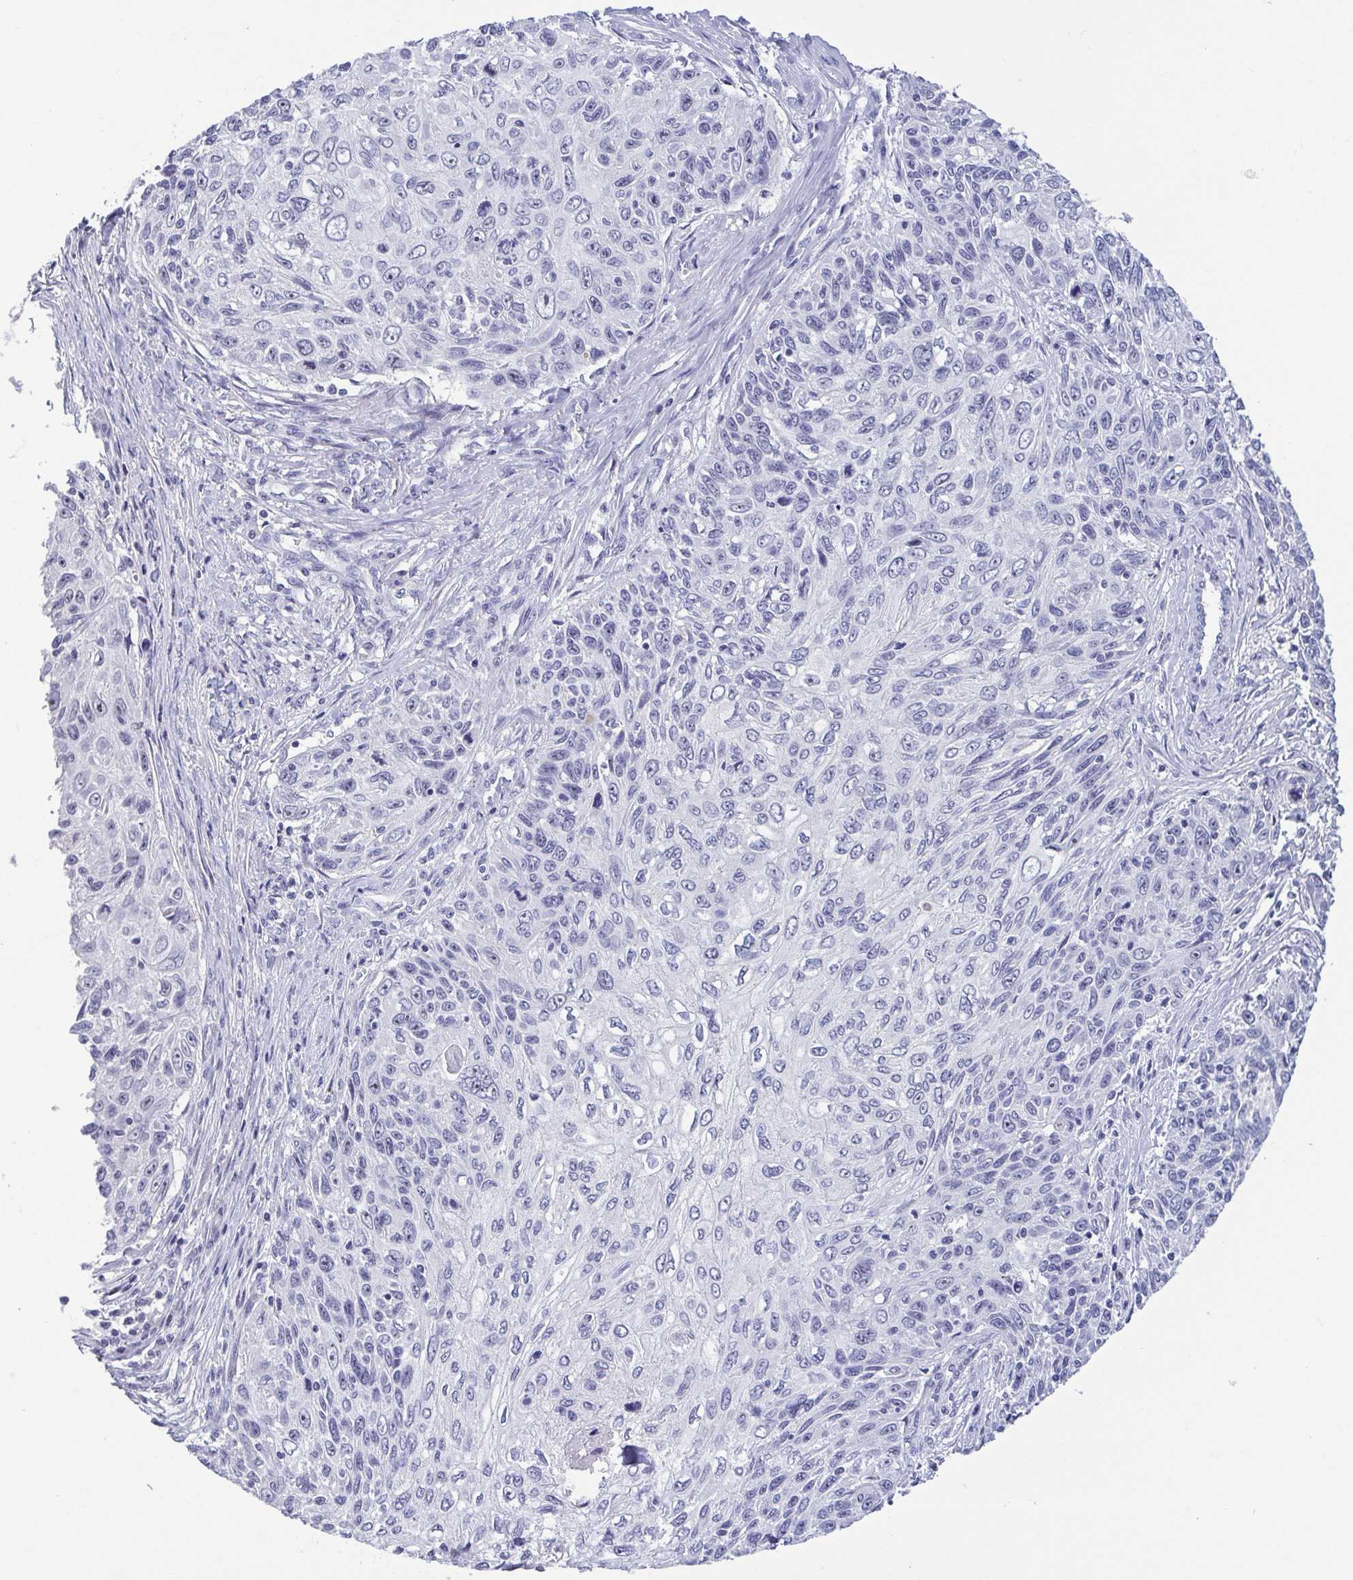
{"staining": {"intensity": "negative", "quantity": "none", "location": "none"}, "tissue": "skin cancer", "cell_type": "Tumor cells", "image_type": "cancer", "snomed": [{"axis": "morphology", "description": "Squamous cell carcinoma, NOS"}, {"axis": "topography", "description": "Skin"}], "caption": "Photomicrograph shows no protein positivity in tumor cells of skin cancer tissue. The staining was performed using DAB to visualize the protein expression in brown, while the nuclei were stained in blue with hematoxylin (Magnification: 20x).", "gene": "BZW1", "patient": {"sex": "male", "age": 92}}